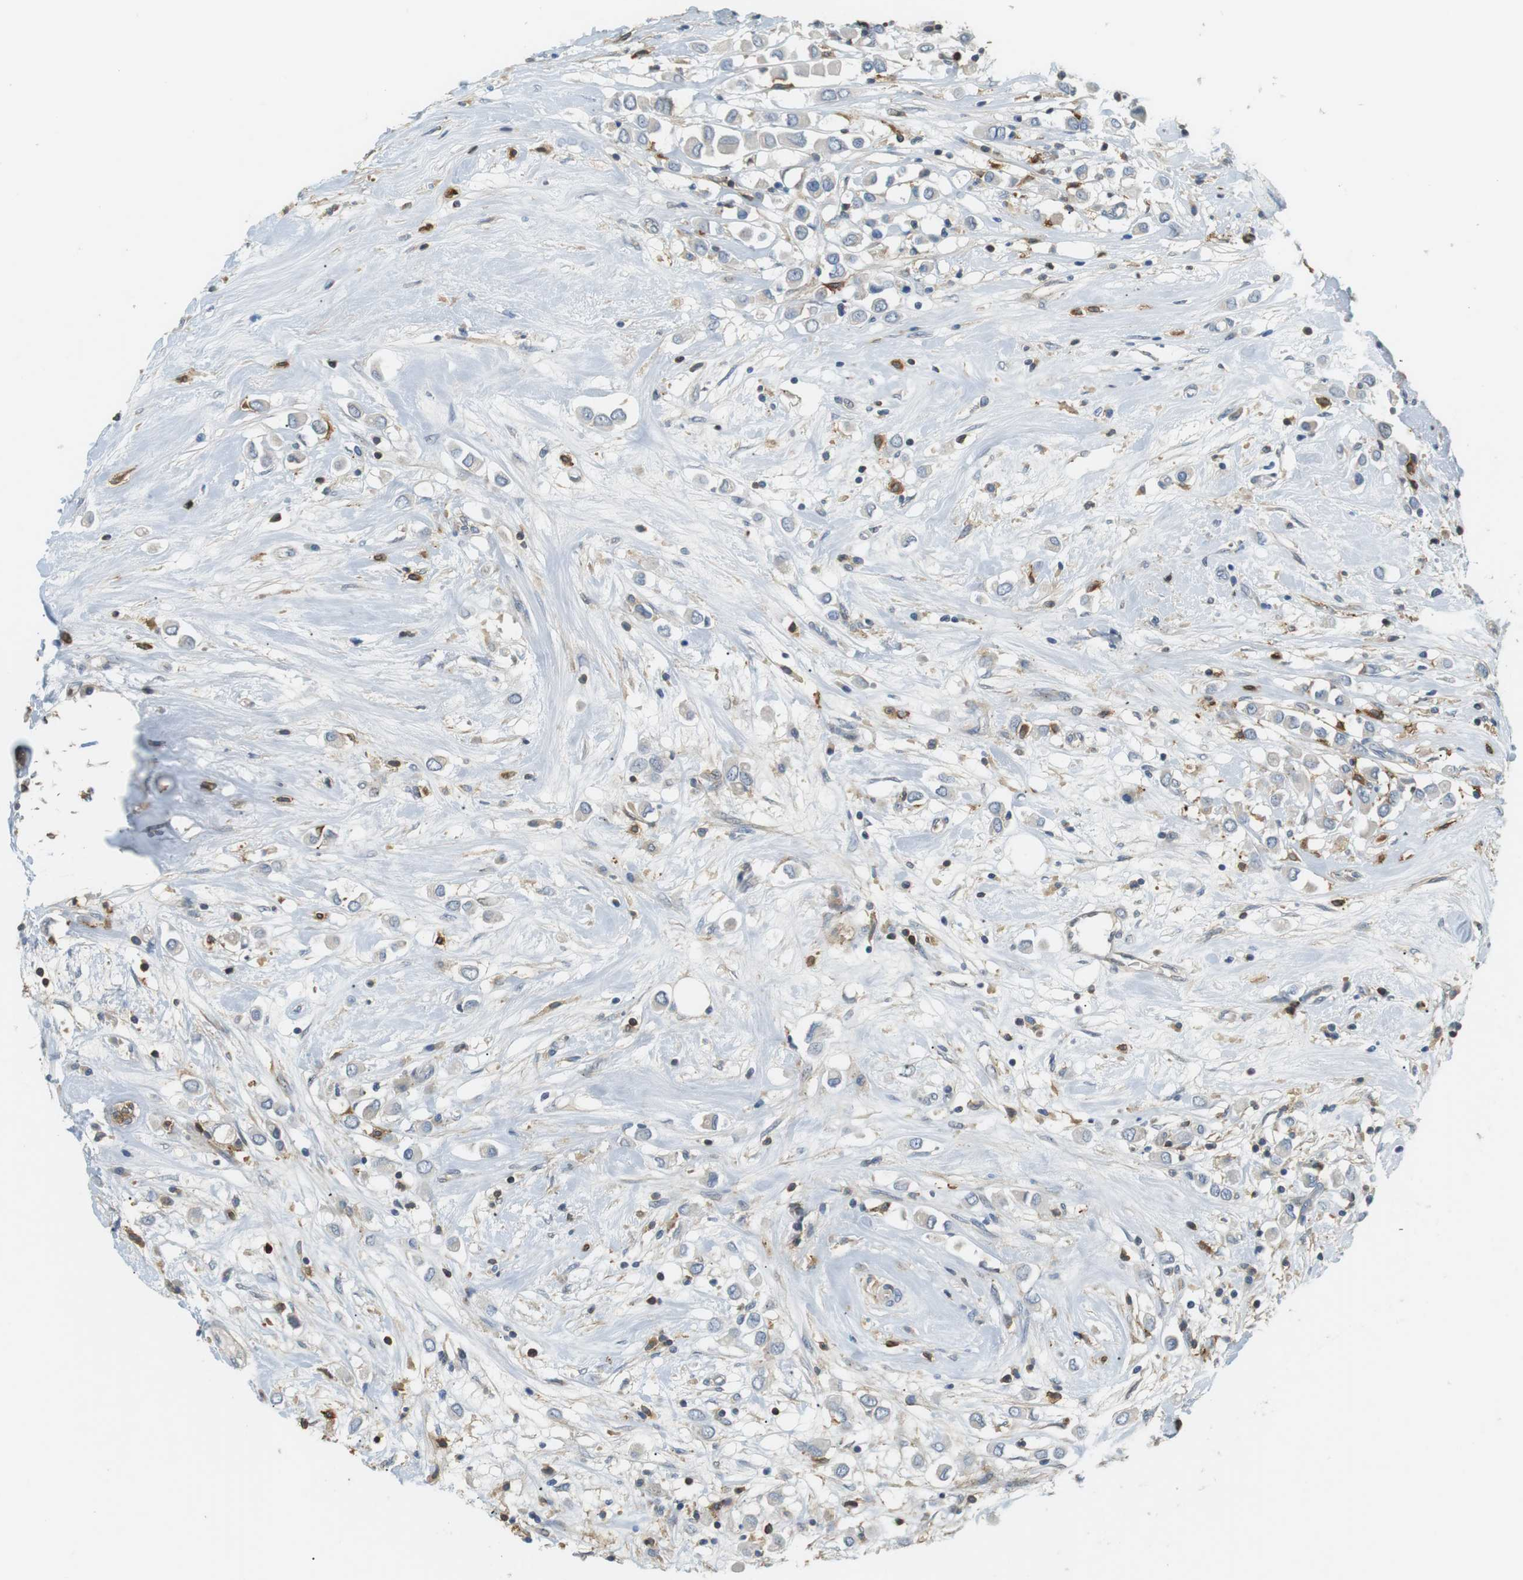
{"staining": {"intensity": "negative", "quantity": "none", "location": "none"}, "tissue": "breast cancer", "cell_type": "Tumor cells", "image_type": "cancer", "snomed": [{"axis": "morphology", "description": "Duct carcinoma"}, {"axis": "topography", "description": "Breast"}], "caption": "High power microscopy micrograph of an immunohistochemistry micrograph of intraductal carcinoma (breast), revealing no significant positivity in tumor cells.", "gene": "P2RY1", "patient": {"sex": "female", "age": 61}}